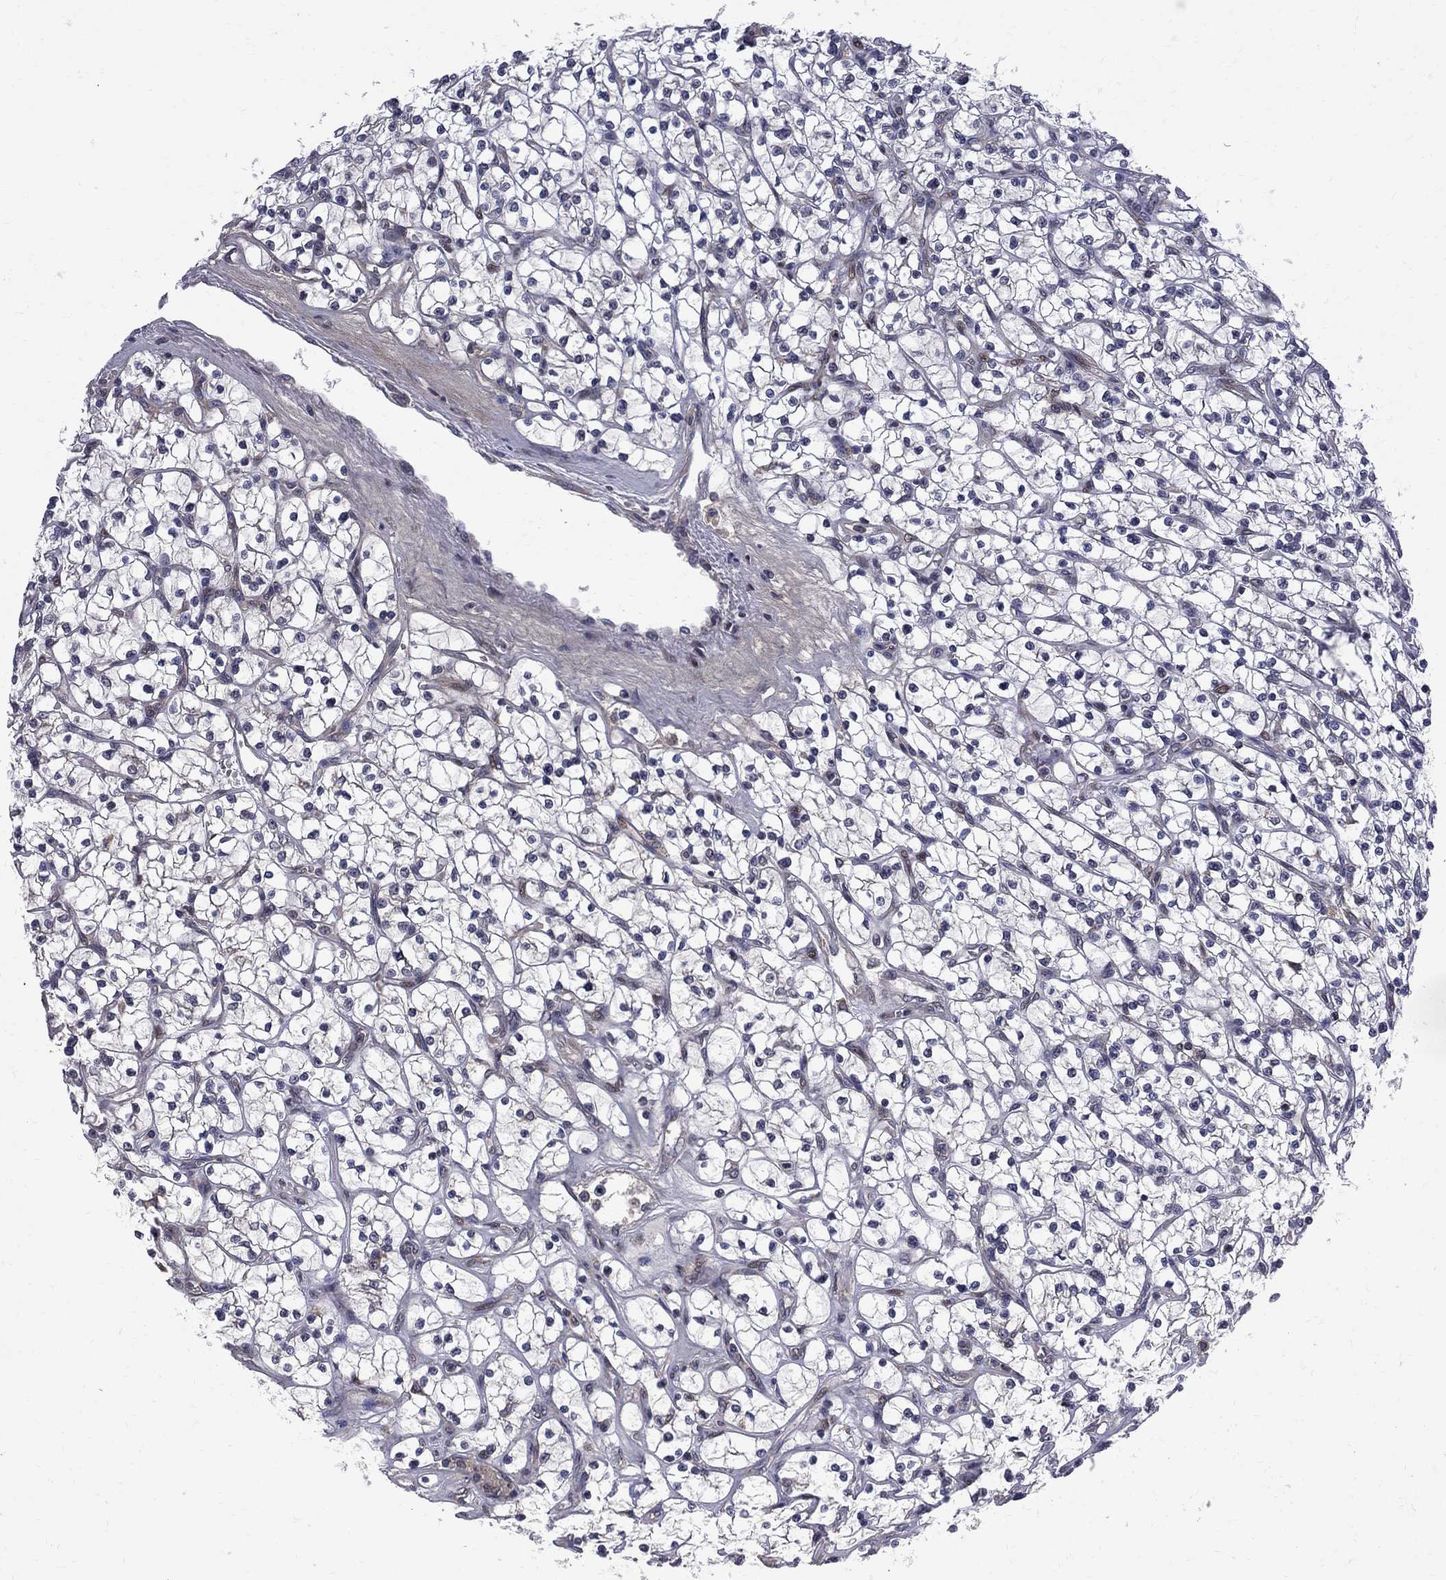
{"staining": {"intensity": "negative", "quantity": "none", "location": "none"}, "tissue": "renal cancer", "cell_type": "Tumor cells", "image_type": "cancer", "snomed": [{"axis": "morphology", "description": "Adenocarcinoma, NOS"}, {"axis": "topography", "description": "Kidney"}], "caption": "DAB (3,3'-diaminobenzidine) immunohistochemical staining of human adenocarcinoma (renal) displays no significant expression in tumor cells.", "gene": "CNOT11", "patient": {"sex": "female", "age": 64}}